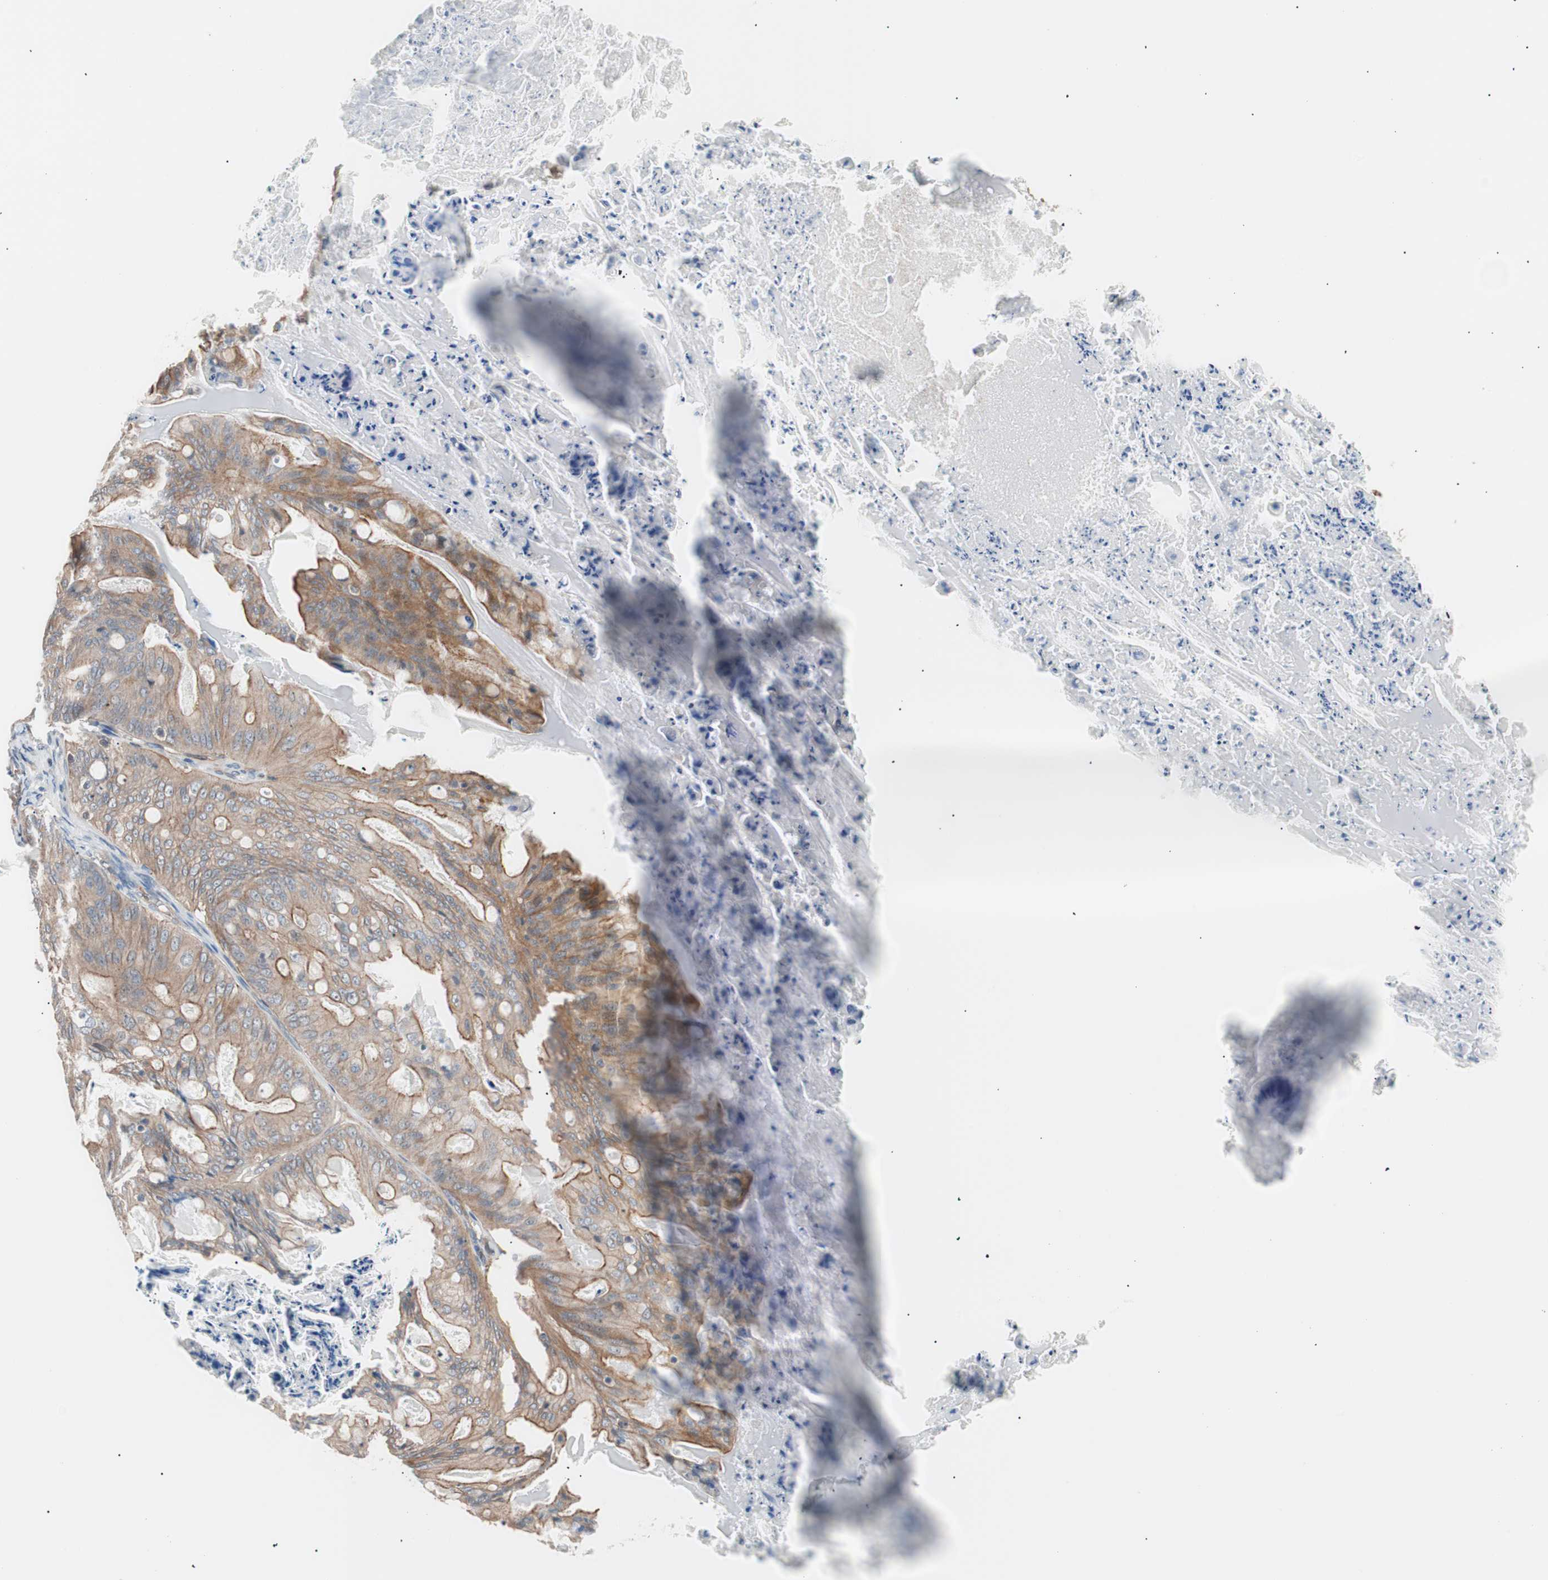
{"staining": {"intensity": "moderate", "quantity": ">75%", "location": "cytoplasmic/membranous"}, "tissue": "ovarian cancer", "cell_type": "Tumor cells", "image_type": "cancer", "snomed": [{"axis": "morphology", "description": "Cystadenocarcinoma, mucinous, NOS"}, {"axis": "topography", "description": "Ovary"}], "caption": "Immunohistochemical staining of human ovarian mucinous cystadenocarcinoma displays moderate cytoplasmic/membranous protein positivity in approximately >75% of tumor cells.", "gene": "SMG1", "patient": {"sex": "female", "age": 36}}